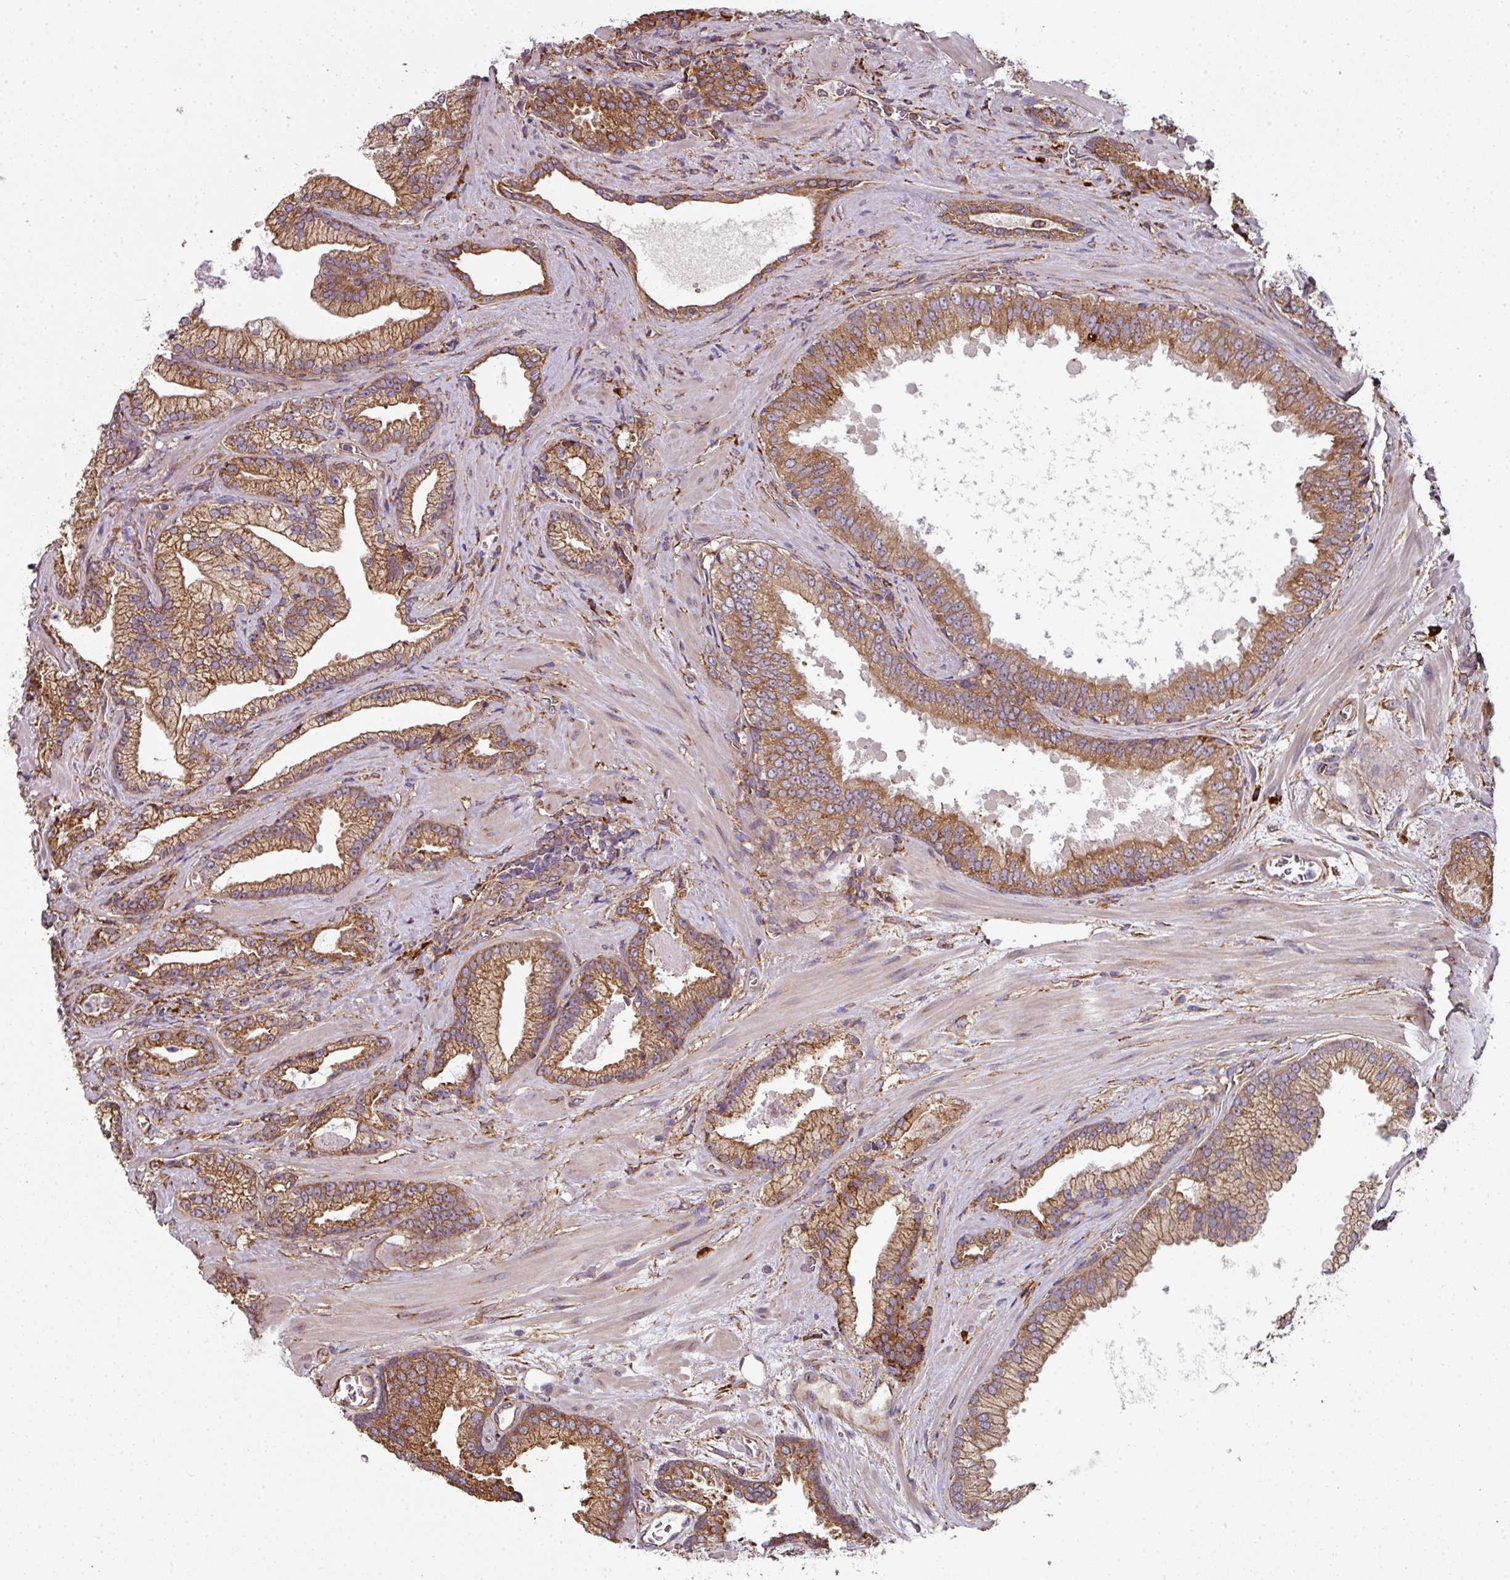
{"staining": {"intensity": "moderate", "quantity": ">75%", "location": "cytoplasmic/membranous"}, "tissue": "prostate cancer", "cell_type": "Tumor cells", "image_type": "cancer", "snomed": [{"axis": "morphology", "description": "Adenocarcinoma, High grade"}, {"axis": "topography", "description": "Prostate"}], "caption": "Prostate high-grade adenocarcinoma stained for a protein (brown) displays moderate cytoplasmic/membranous positive staining in about >75% of tumor cells.", "gene": "FAT4", "patient": {"sex": "male", "age": 68}}